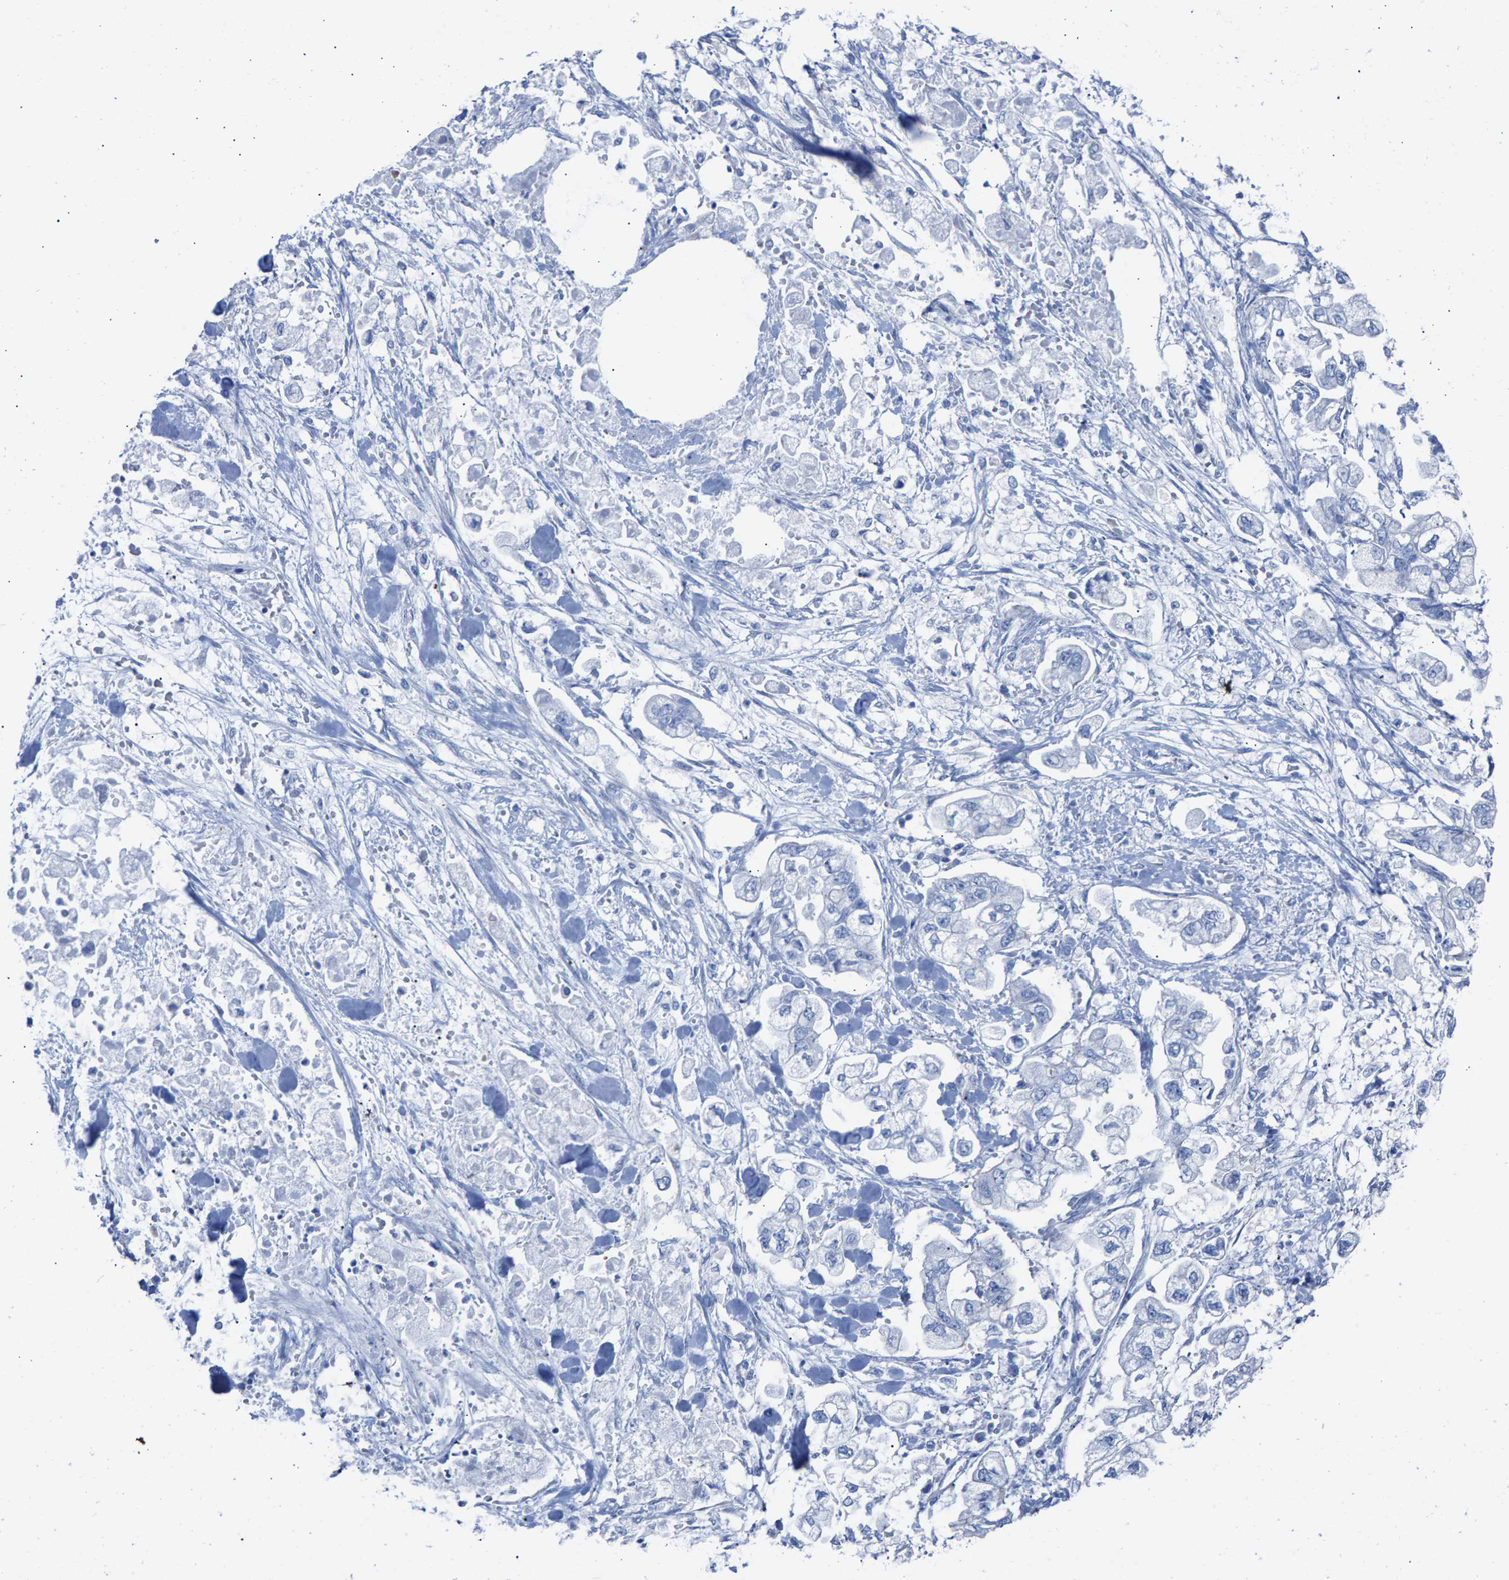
{"staining": {"intensity": "negative", "quantity": "none", "location": "none"}, "tissue": "stomach cancer", "cell_type": "Tumor cells", "image_type": "cancer", "snomed": [{"axis": "morphology", "description": "Normal tissue, NOS"}, {"axis": "morphology", "description": "Adenocarcinoma, NOS"}, {"axis": "topography", "description": "Stomach"}], "caption": "Photomicrograph shows no significant protein positivity in tumor cells of stomach cancer.", "gene": "CPA1", "patient": {"sex": "male", "age": 62}}